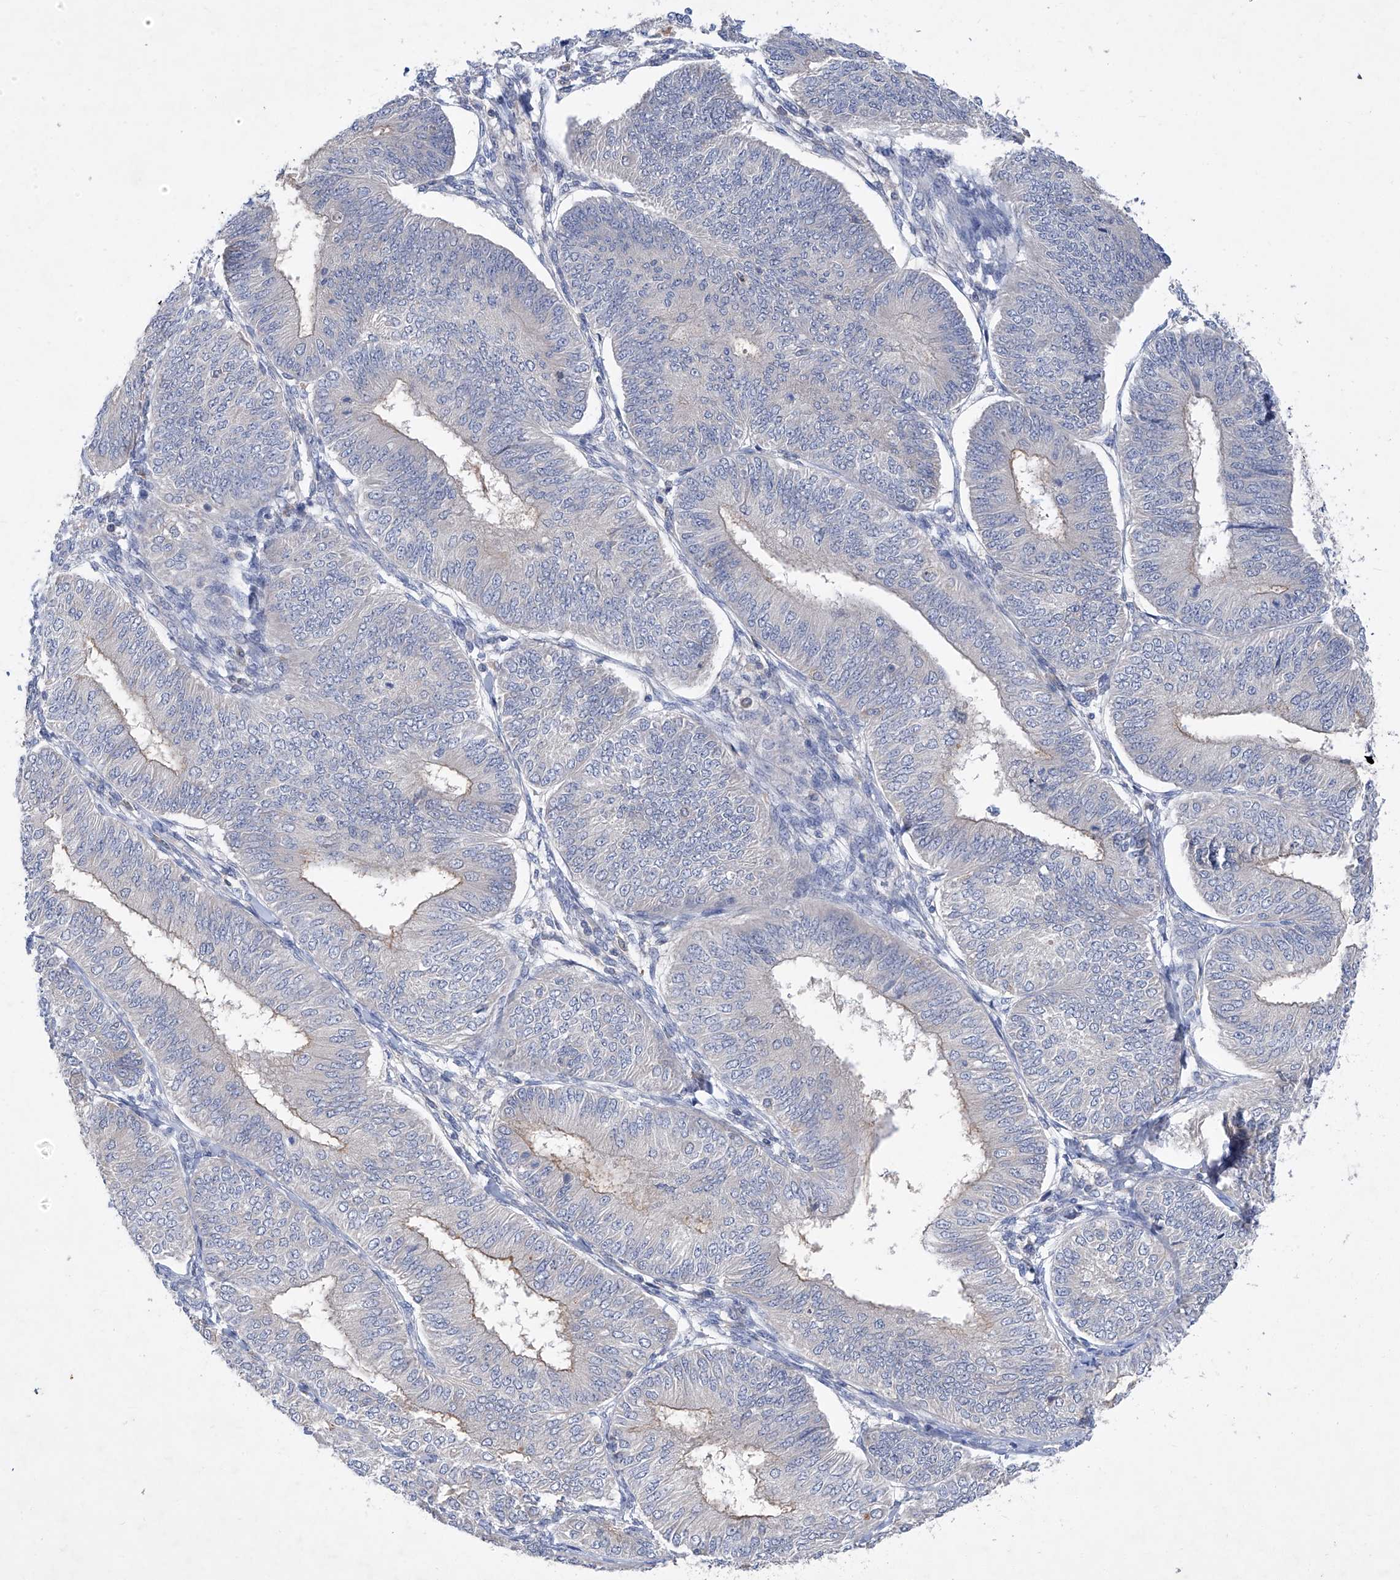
{"staining": {"intensity": "weak", "quantity": "<25%", "location": "cytoplasmic/membranous"}, "tissue": "endometrial cancer", "cell_type": "Tumor cells", "image_type": "cancer", "snomed": [{"axis": "morphology", "description": "Adenocarcinoma, NOS"}, {"axis": "topography", "description": "Endometrium"}], "caption": "Immunohistochemistry micrograph of neoplastic tissue: endometrial cancer stained with DAB (3,3'-diaminobenzidine) shows no significant protein expression in tumor cells.", "gene": "SBK2", "patient": {"sex": "female", "age": 58}}